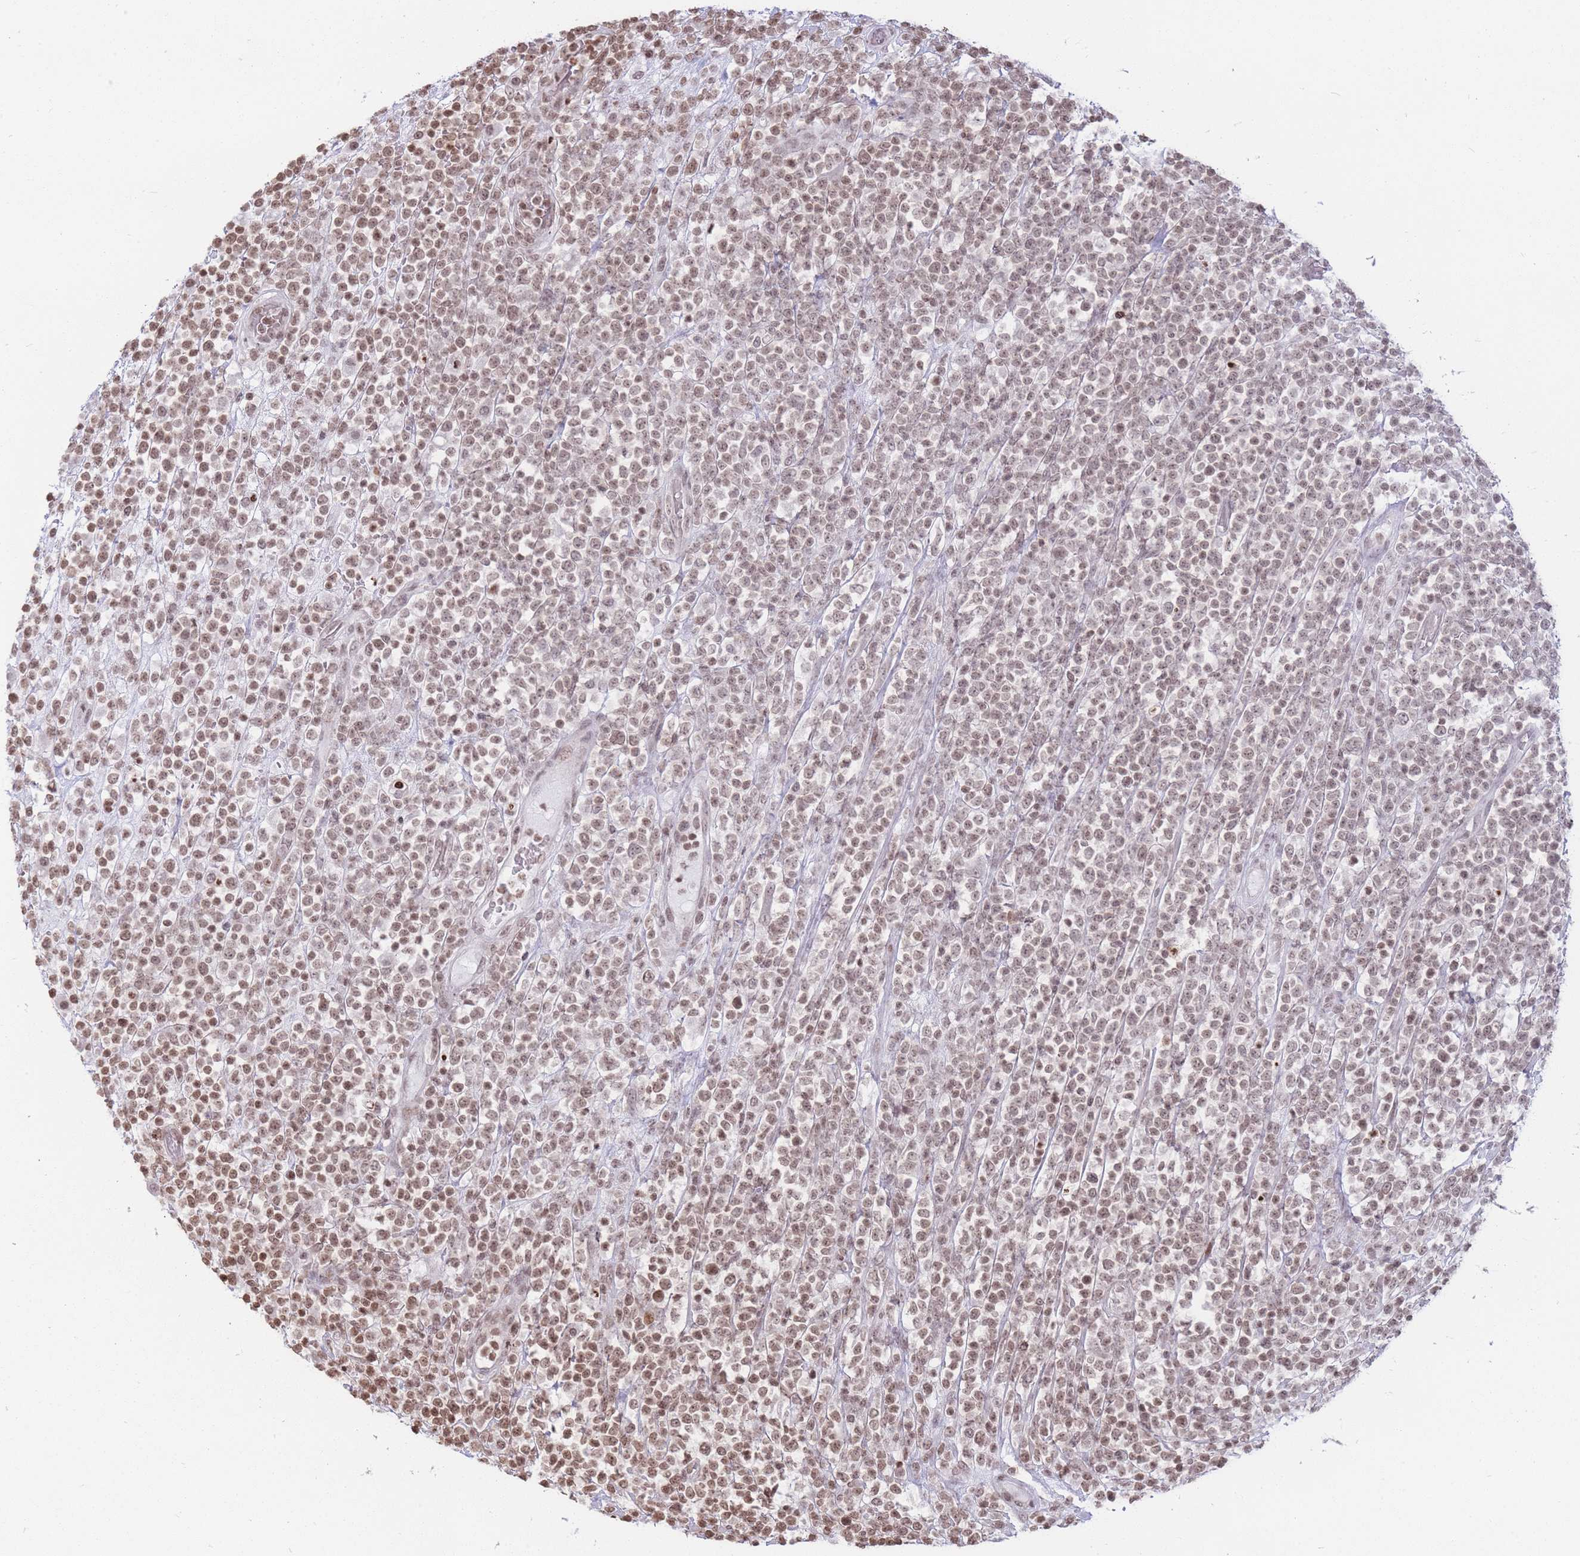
{"staining": {"intensity": "moderate", "quantity": ">75%", "location": "nuclear"}, "tissue": "lymphoma", "cell_type": "Tumor cells", "image_type": "cancer", "snomed": [{"axis": "morphology", "description": "Malignant lymphoma, non-Hodgkin's type, High grade"}, {"axis": "topography", "description": "Colon"}], "caption": "Lymphoma tissue displays moderate nuclear expression in about >75% of tumor cells, visualized by immunohistochemistry.", "gene": "SHISAL1", "patient": {"sex": "female", "age": 53}}